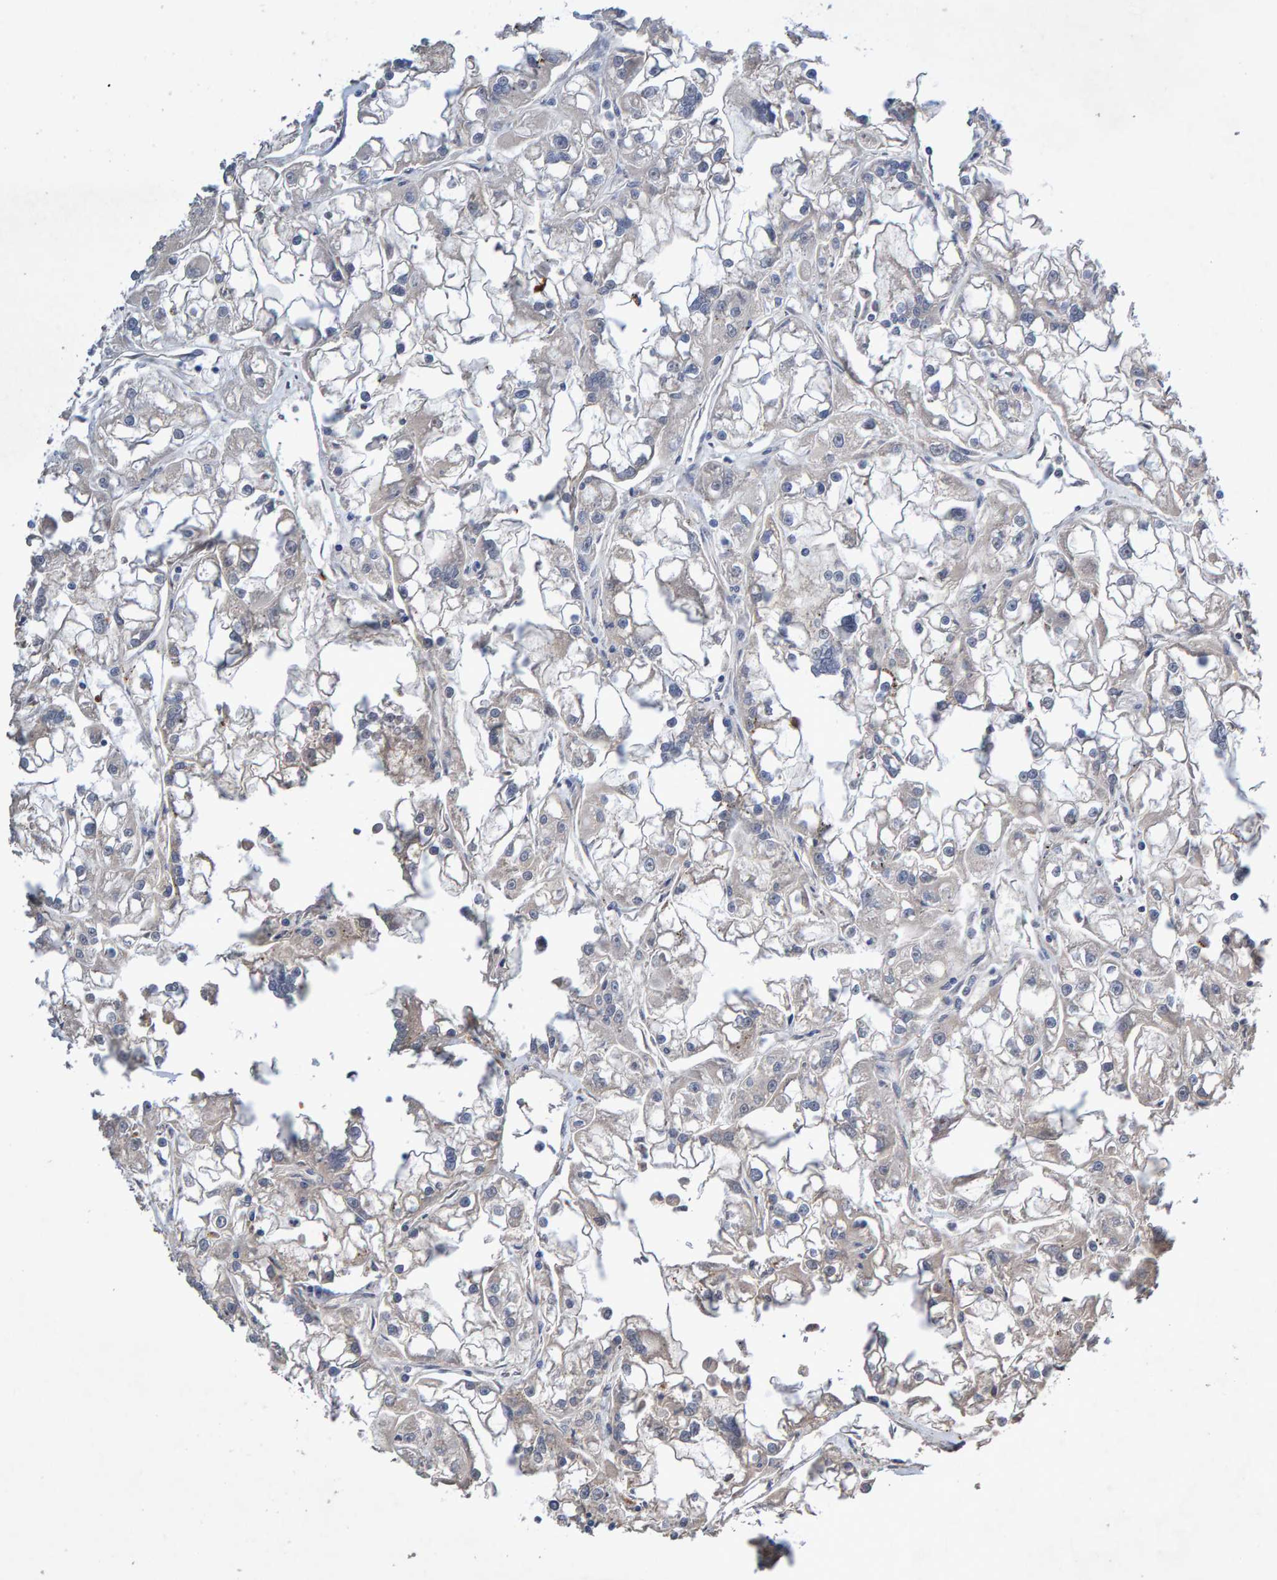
{"staining": {"intensity": "negative", "quantity": "none", "location": "none"}, "tissue": "renal cancer", "cell_type": "Tumor cells", "image_type": "cancer", "snomed": [{"axis": "morphology", "description": "Adenocarcinoma, NOS"}, {"axis": "topography", "description": "Kidney"}], "caption": "High magnification brightfield microscopy of renal cancer stained with DAB (3,3'-diaminobenzidine) (brown) and counterstained with hematoxylin (blue): tumor cells show no significant expression. Brightfield microscopy of IHC stained with DAB (3,3'-diaminobenzidine) (brown) and hematoxylin (blue), captured at high magnification.", "gene": "EFR3A", "patient": {"sex": "female", "age": 52}}